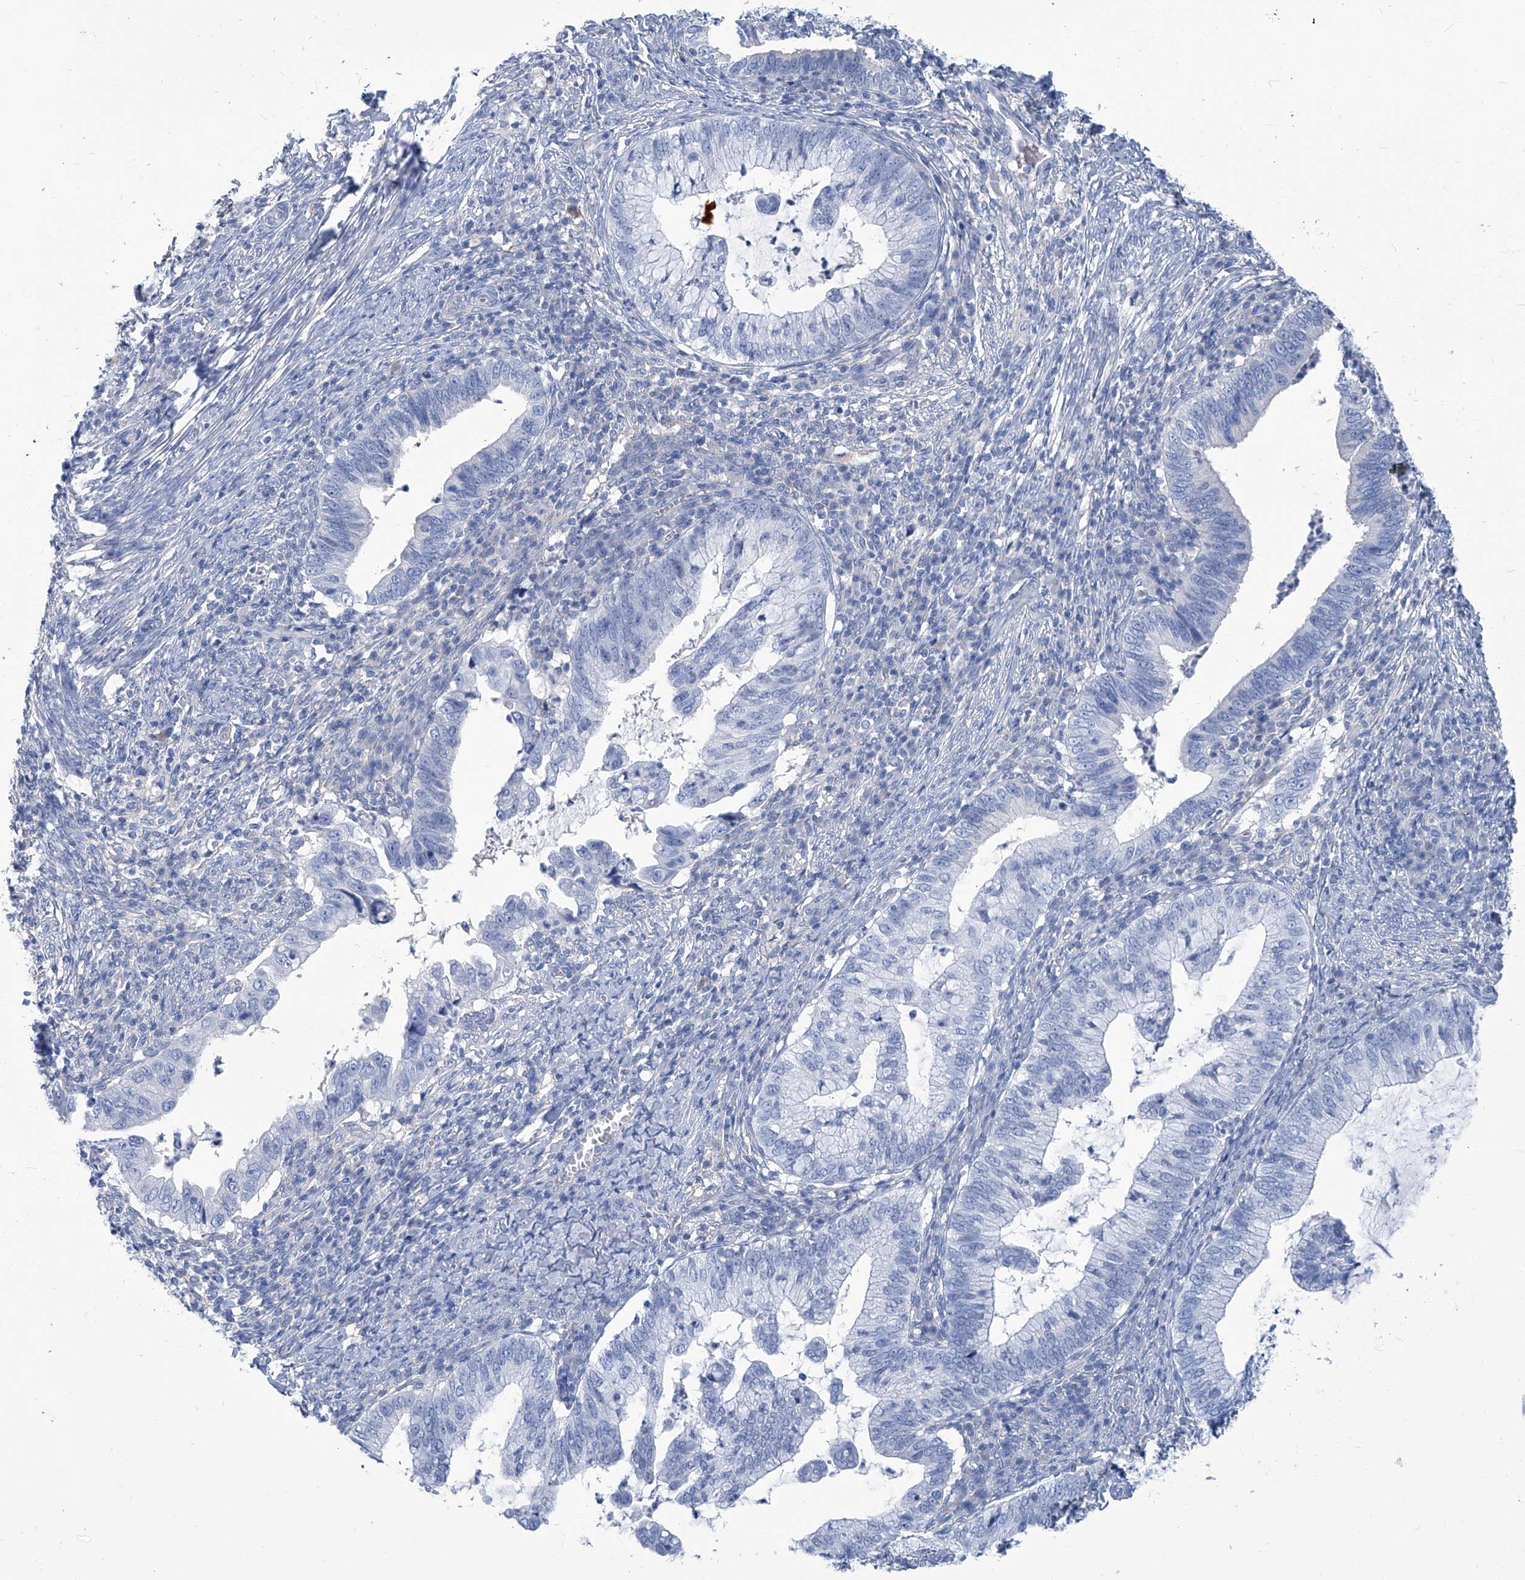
{"staining": {"intensity": "negative", "quantity": "none", "location": "none"}, "tissue": "cervical cancer", "cell_type": "Tumor cells", "image_type": "cancer", "snomed": [{"axis": "morphology", "description": "Adenocarcinoma, NOS"}, {"axis": "topography", "description": "Cervix"}], "caption": "This is an immunohistochemistry (IHC) micrograph of adenocarcinoma (cervical). There is no positivity in tumor cells.", "gene": "PFKL", "patient": {"sex": "female", "age": 36}}